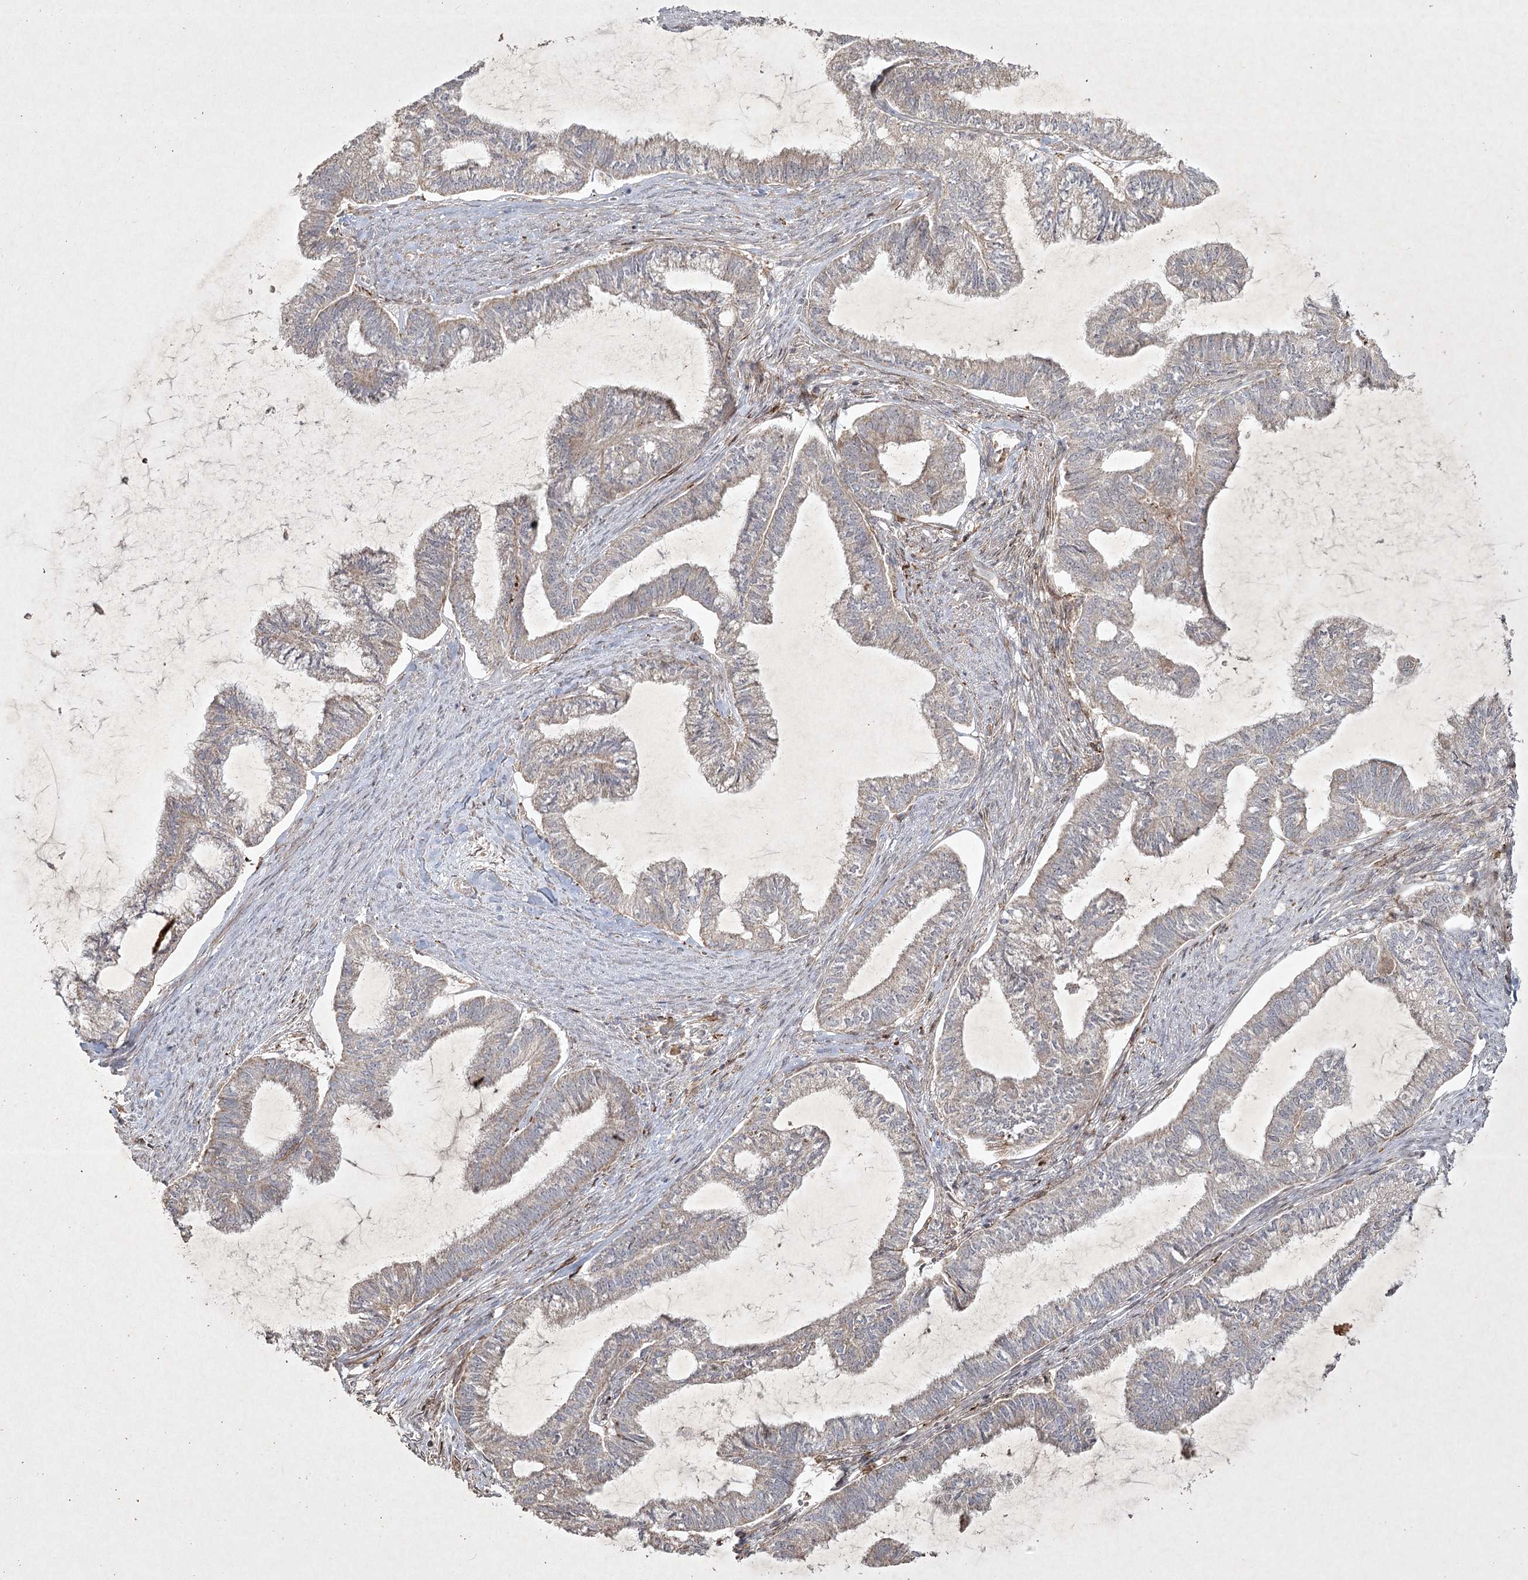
{"staining": {"intensity": "weak", "quantity": "<25%", "location": "cytoplasmic/membranous"}, "tissue": "endometrial cancer", "cell_type": "Tumor cells", "image_type": "cancer", "snomed": [{"axis": "morphology", "description": "Adenocarcinoma, NOS"}, {"axis": "topography", "description": "Endometrium"}], "caption": "Photomicrograph shows no significant protein staining in tumor cells of adenocarcinoma (endometrial). (Brightfield microscopy of DAB IHC at high magnification).", "gene": "KBTBD4", "patient": {"sex": "female", "age": 86}}